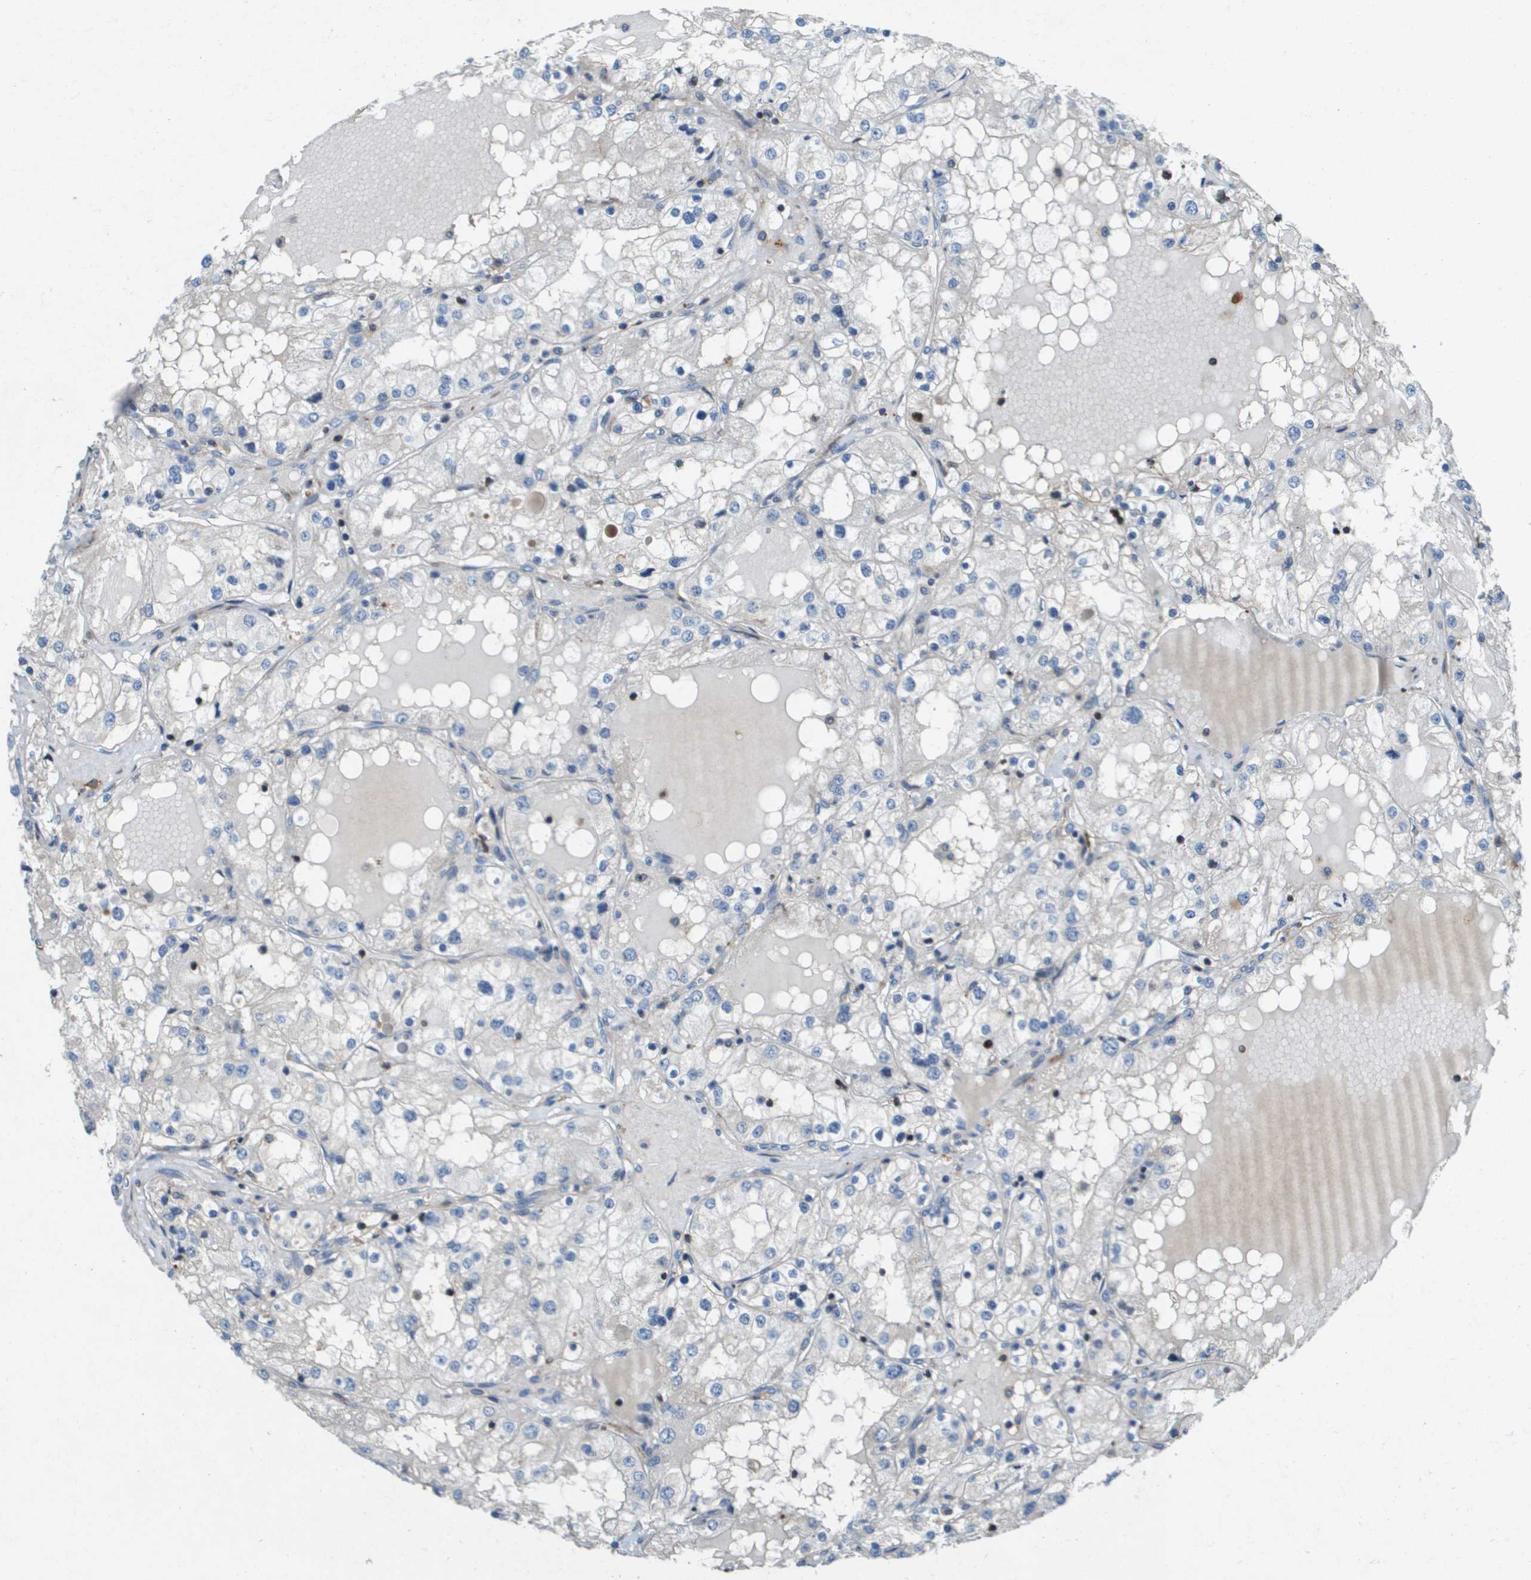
{"staining": {"intensity": "negative", "quantity": "none", "location": "none"}, "tissue": "renal cancer", "cell_type": "Tumor cells", "image_type": "cancer", "snomed": [{"axis": "morphology", "description": "Adenocarcinoma, NOS"}, {"axis": "topography", "description": "Kidney"}], "caption": "The histopathology image exhibits no significant positivity in tumor cells of adenocarcinoma (renal). (Brightfield microscopy of DAB immunohistochemistry at high magnification).", "gene": "SCN4B", "patient": {"sex": "male", "age": 68}}